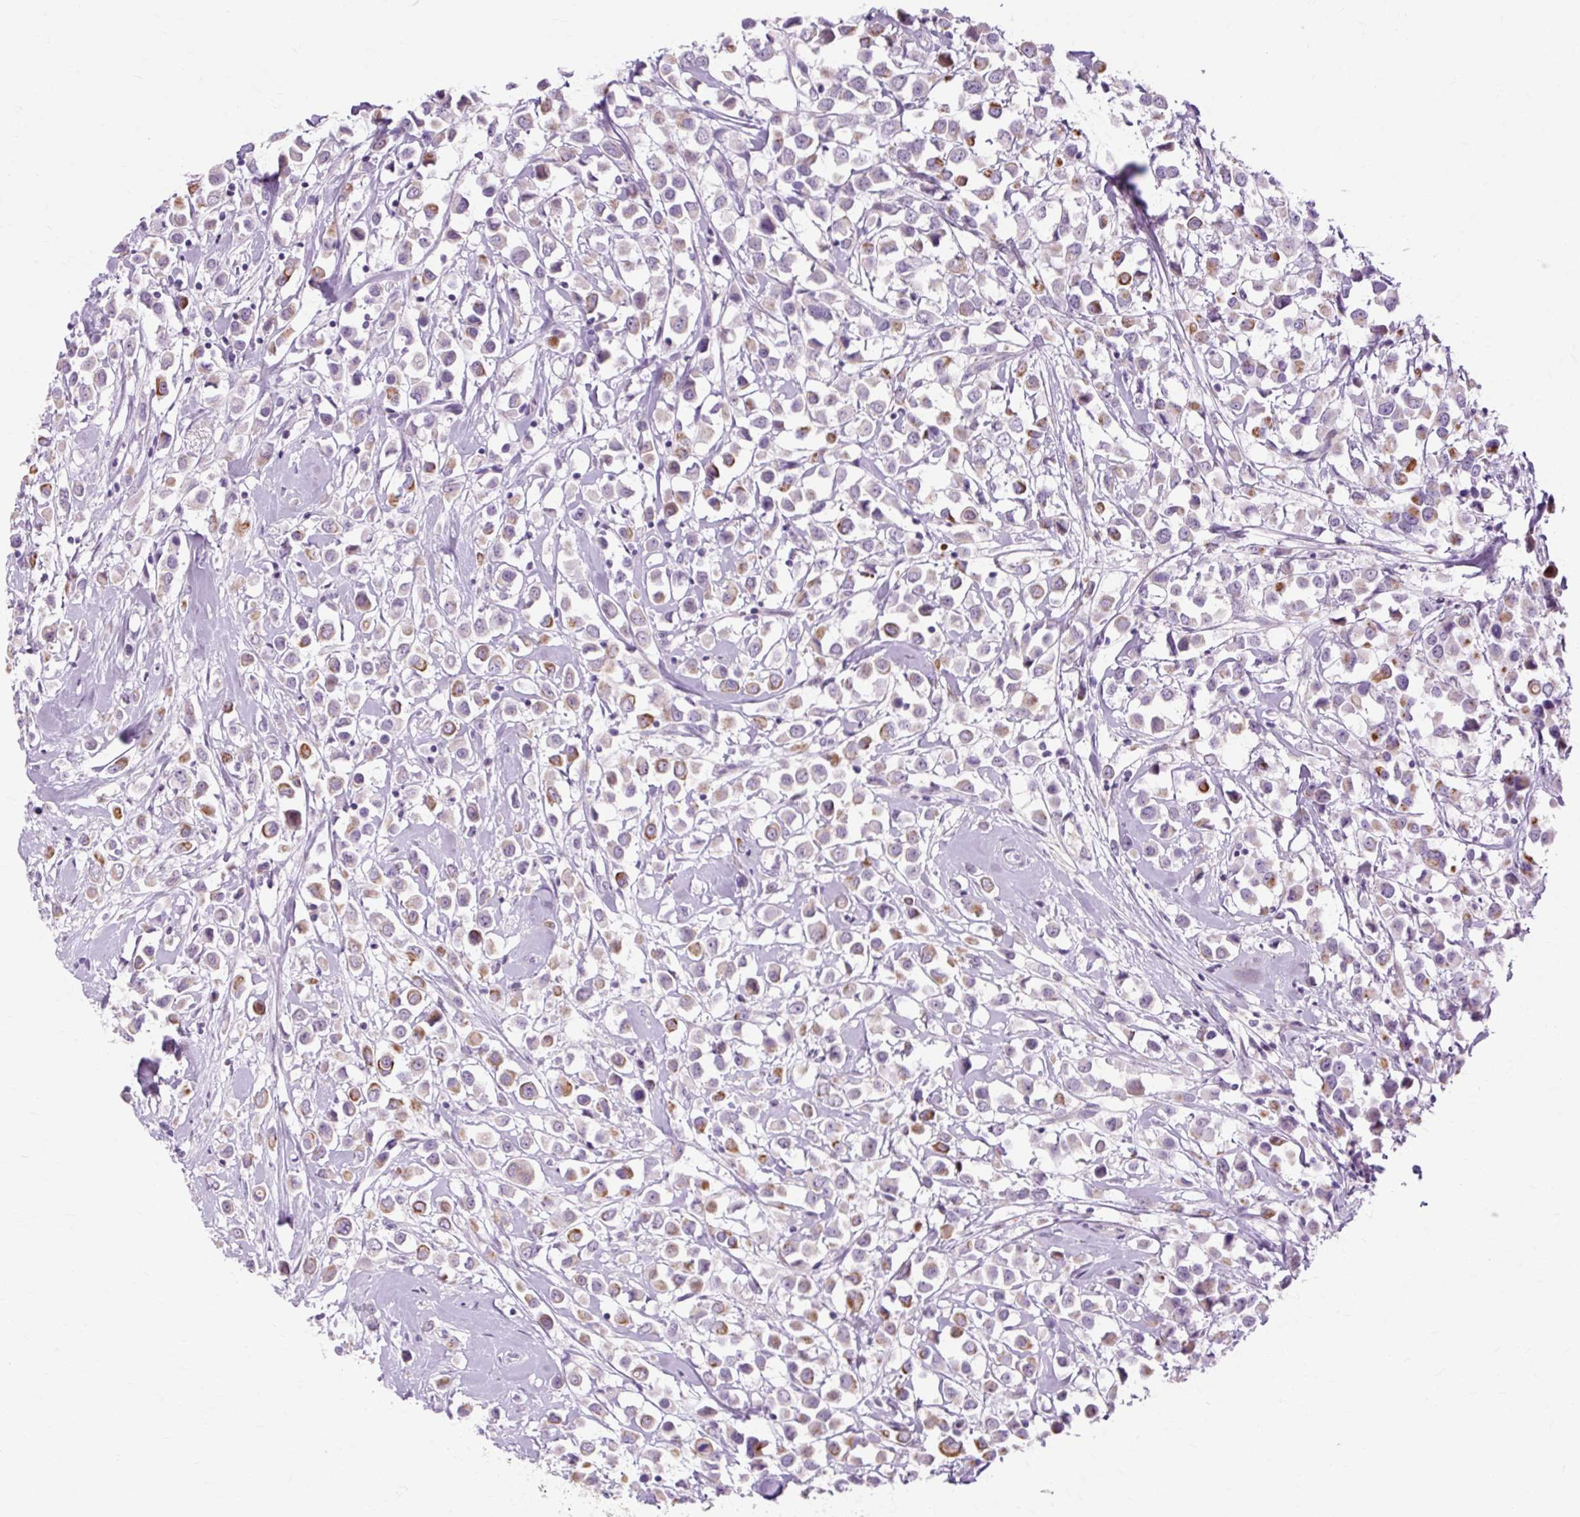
{"staining": {"intensity": "moderate", "quantity": "25%-75%", "location": "cytoplasmic/membranous"}, "tissue": "breast cancer", "cell_type": "Tumor cells", "image_type": "cancer", "snomed": [{"axis": "morphology", "description": "Duct carcinoma"}, {"axis": "topography", "description": "Breast"}], "caption": "A high-resolution histopathology image shows IHC staining of breast cancer (invasive ductal carcinoma), which demonstrates moderate cytoplasmic/membranous expression in approximately 25%-75% of tumor cells. Using DAB (brown) and hematoxylin (blue) stains, captured at high magnification using brightfield microscopy.", "gene": "IRX2", "patient": {"sex": "female", "age": 87}}